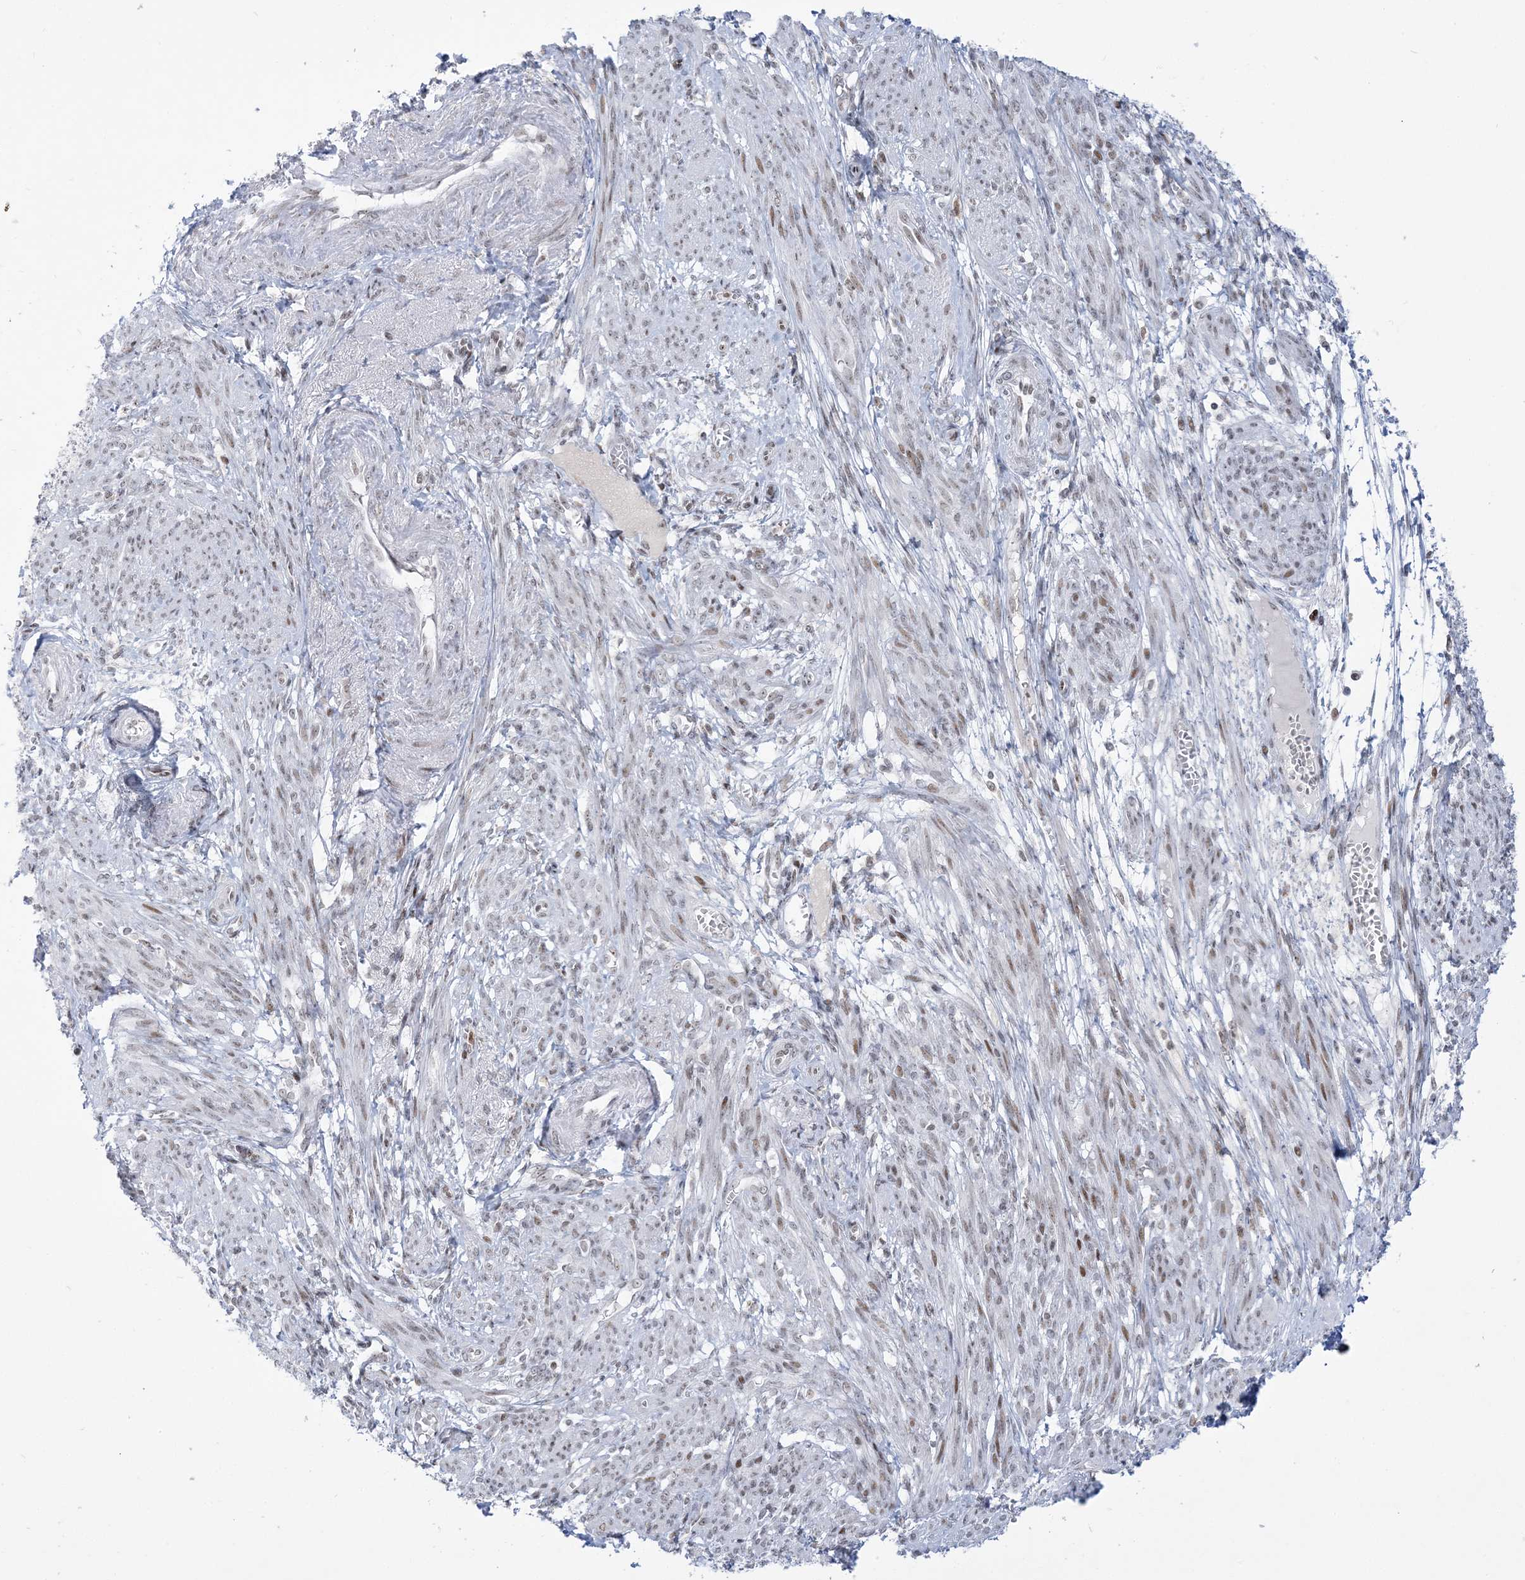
{"staining": {"intensity": "weak", "quantity": "25%-75%", "location": "nuclear"}, "tissue": "smooth muscle", "cell_type": "Smooth muscle cells", "image_type": "normal", "snomed": [{"axis": "morphology", "description": "Normal tissue, NOS"}, {"axis": "topography", "description": "Smooth muscle"}], "caption": "This micrograph reveals immunohistochemistry (IHC) staining of normal human smooth muscle, with low weak nuclear expression in approximately 25%-75% of smooth muscle cells.", "gene": "DDX21", "patient": {"sex": "female", "age": 39}}